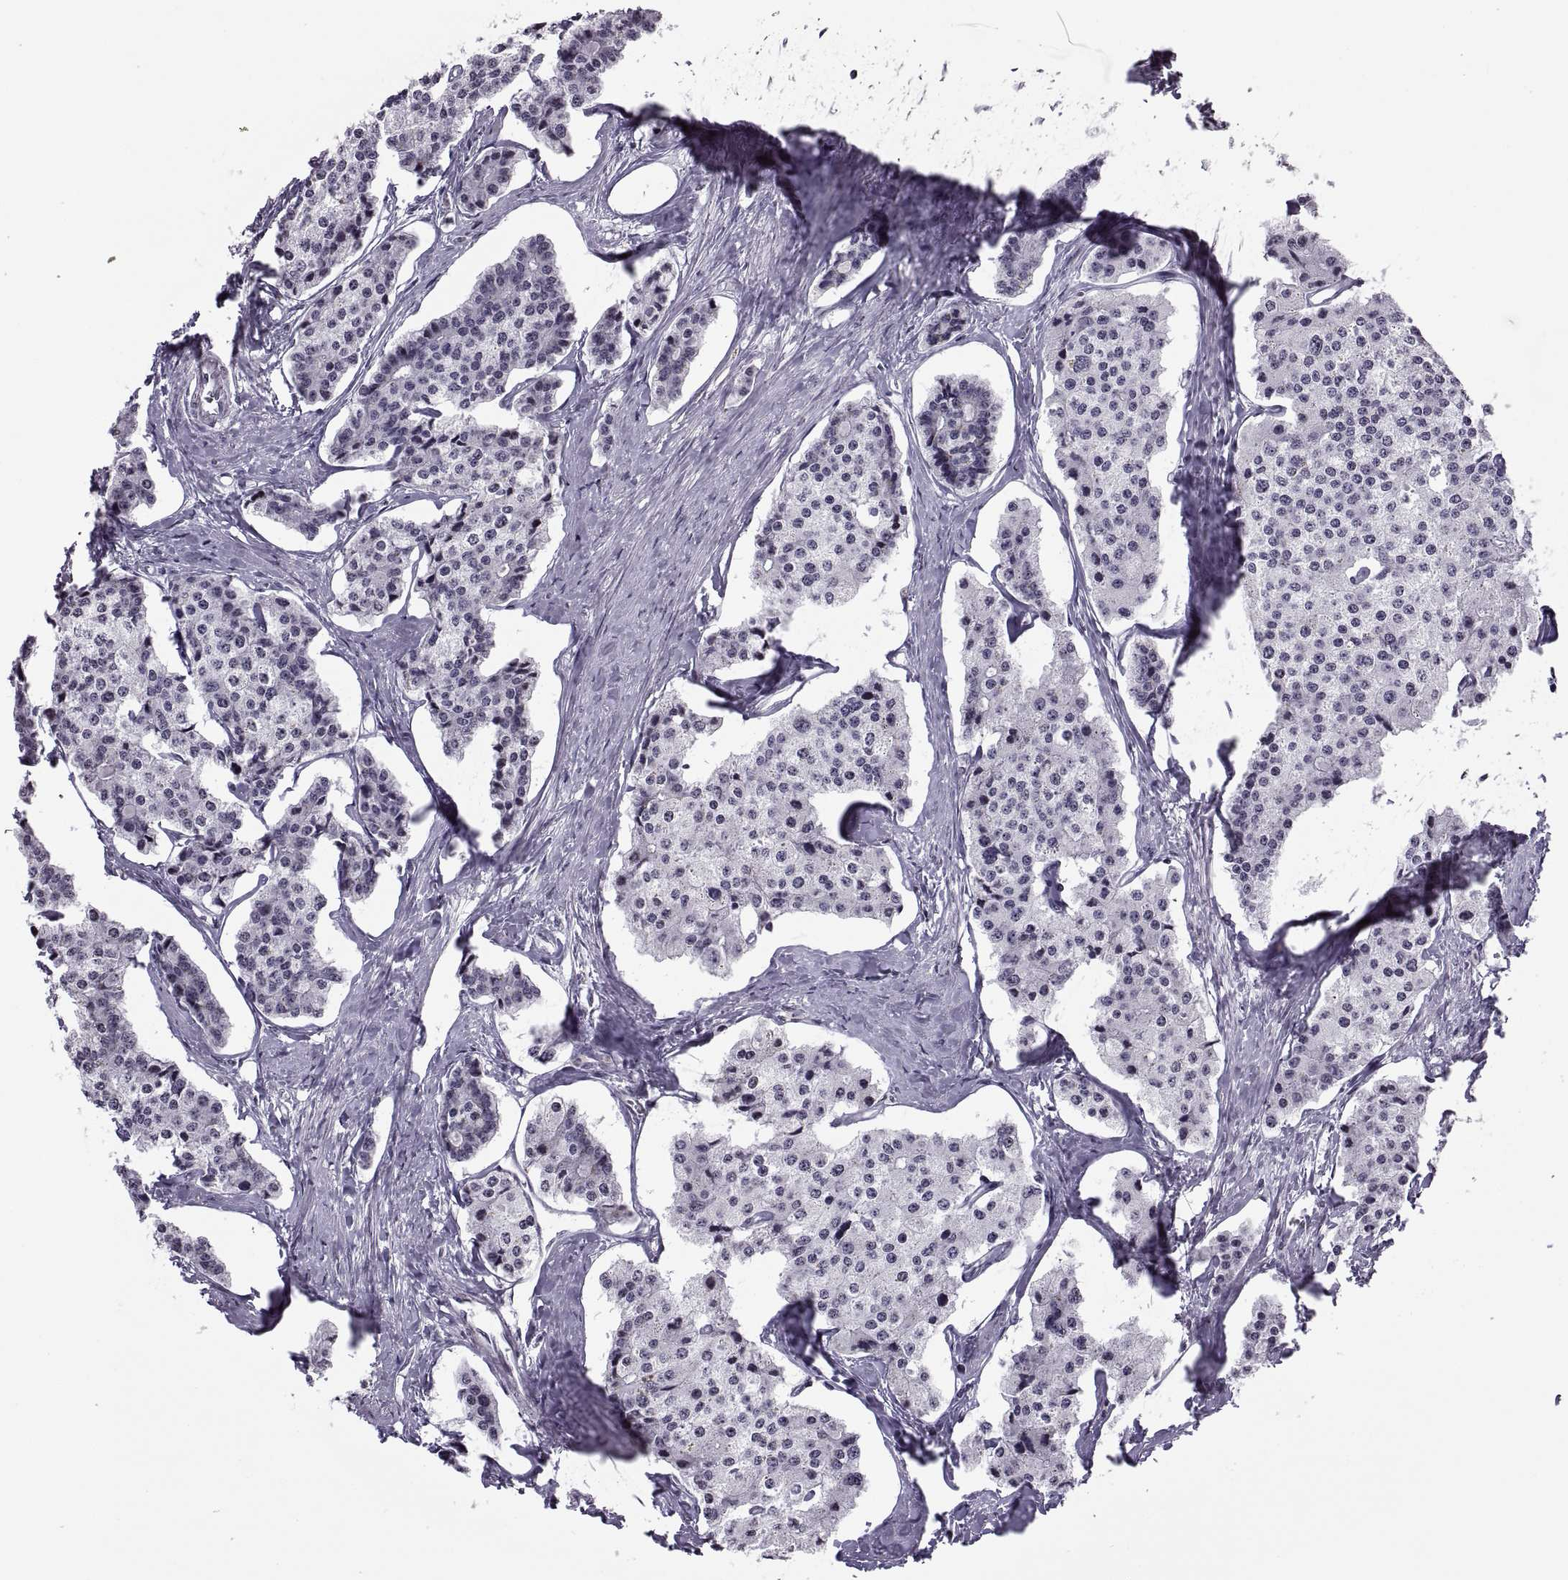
{"staining": {"intensity": "negative", "quantity": "none", "location": "none"}, "tissue": "carcinoid", "cell_type": "Tumor cells", "image_type": "cancer", "snomed": [{"axis": "morphology", "description": "Carcinoid, malignant, NOS"}, {"axis": "topography", "description": "Small intestine"}], "caption": "Human carcinoid stained for a protein using IHC demonstrates no expression in tumor cells.", "gene": "H1-8", "patient": {"sex": "female", "age": 65}}